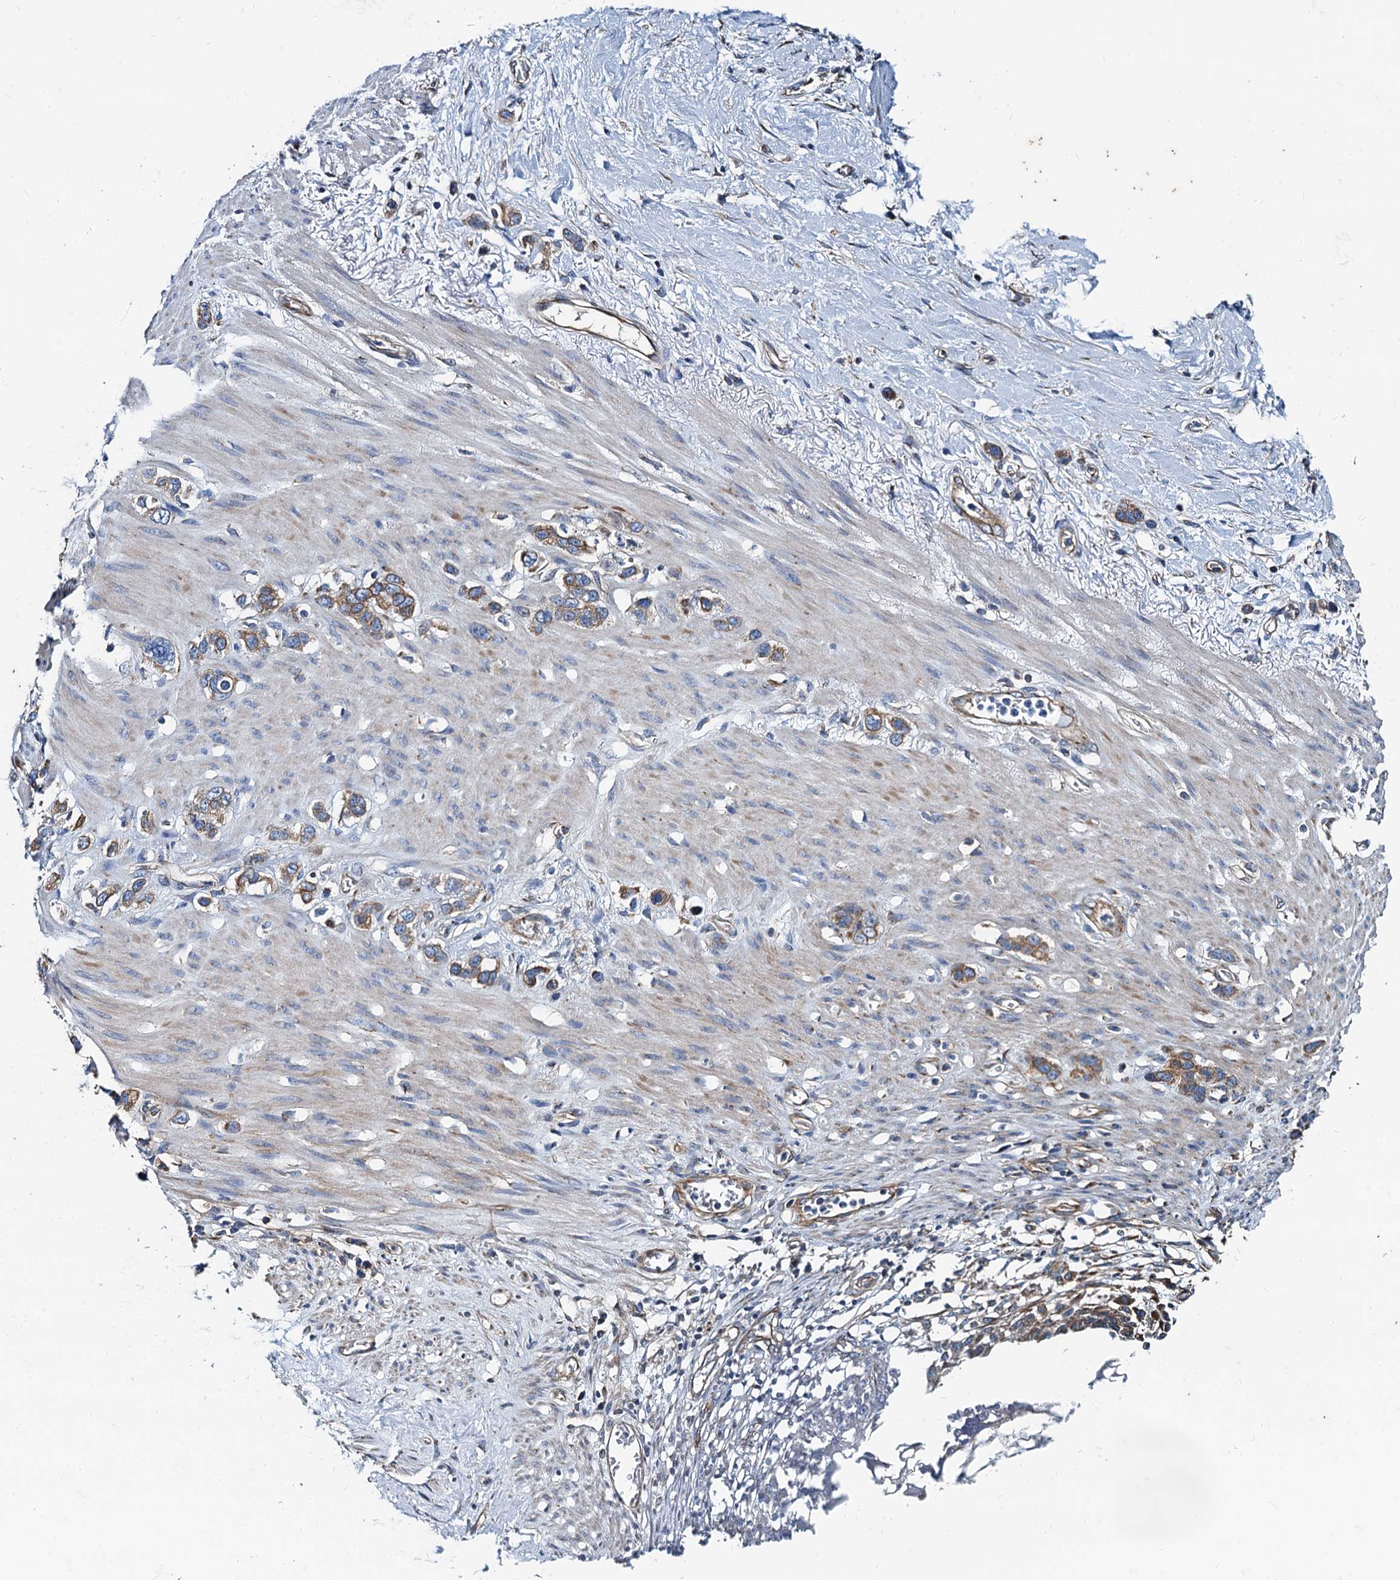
{"staining": {"intensity": "moderate", "quantity": ">75%", "location": "cytoplasmic/membranous"}, "tissue": "stomach cancer", "cell_type": "Tumor cells", "image_type": "cancer", "snomed": [{"axis": "morphology", "description": "Adenocarcinoma, NOS"}, {"axis": "morphology", "description": "Adenocarcinoma, High grade"}, {"axis": "topography", "description": "Stomach, upper"}, {"axis": "topography", "description": "Stomach, lower"}], "caption": "The micrograph reveals immunohistochemical staining of stomach adenocarcinoma. There is moderate cytoplasmic/membranous staining is appreciated in approximately >75% of tumor cells.", "gene": "NGRN", "patient": {"sex": "female", "age": 65}}